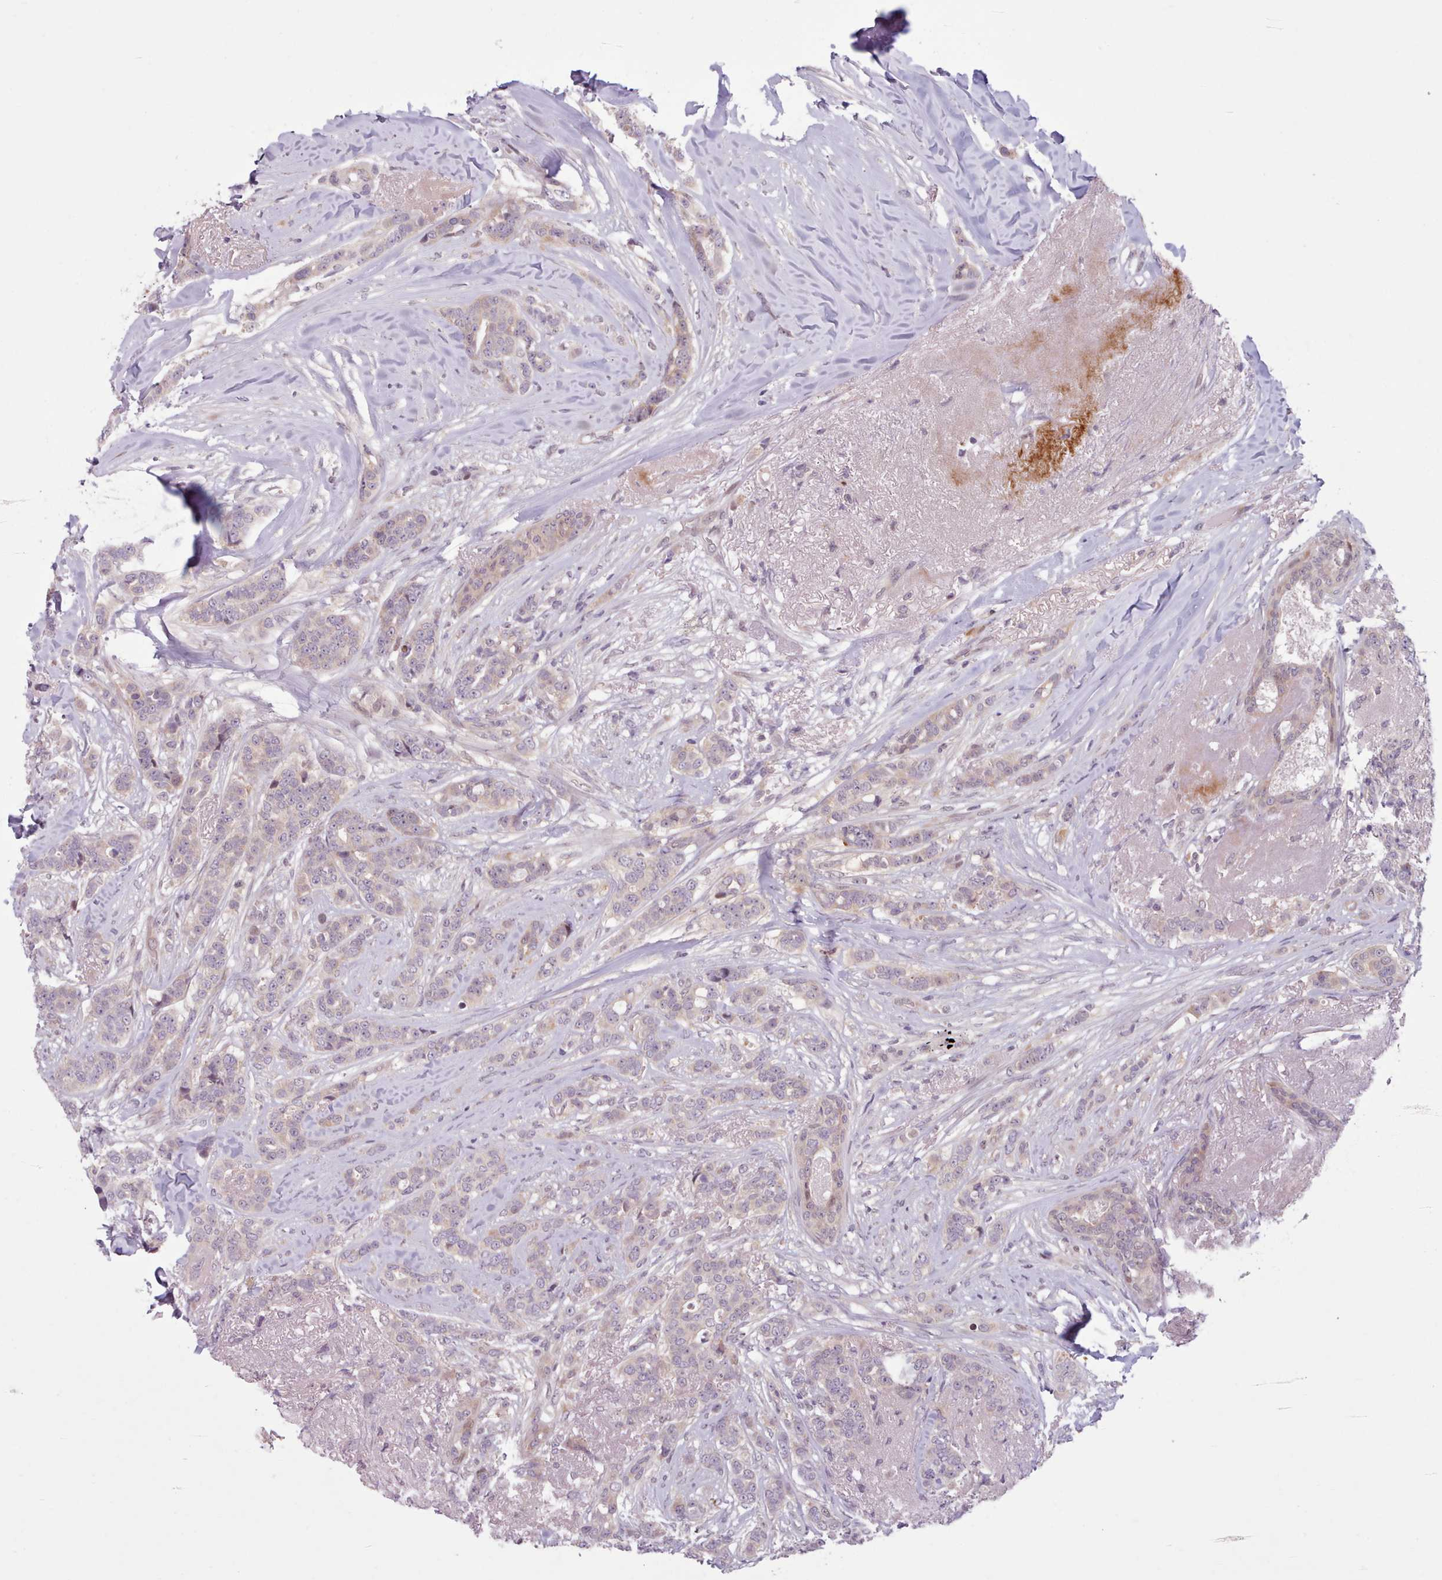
{"staining": {"intensity": "negative", "quantity": "none", "location": "none"}, "tissue": "breast cancer", "cell_type": "Tumor cells", "image_type": "cancer", "snomed": [{"axis": "morphology", "description": "Lobular carcinoma"}, {"axis": "topography", "description": "Breast"}], "caption": "Human breast cancer stained for a protein using immunohistochemistry shows no expression in tumor cells.", "gene": "KBTBD7", "patient": {"sex": "female", "age": 51}}